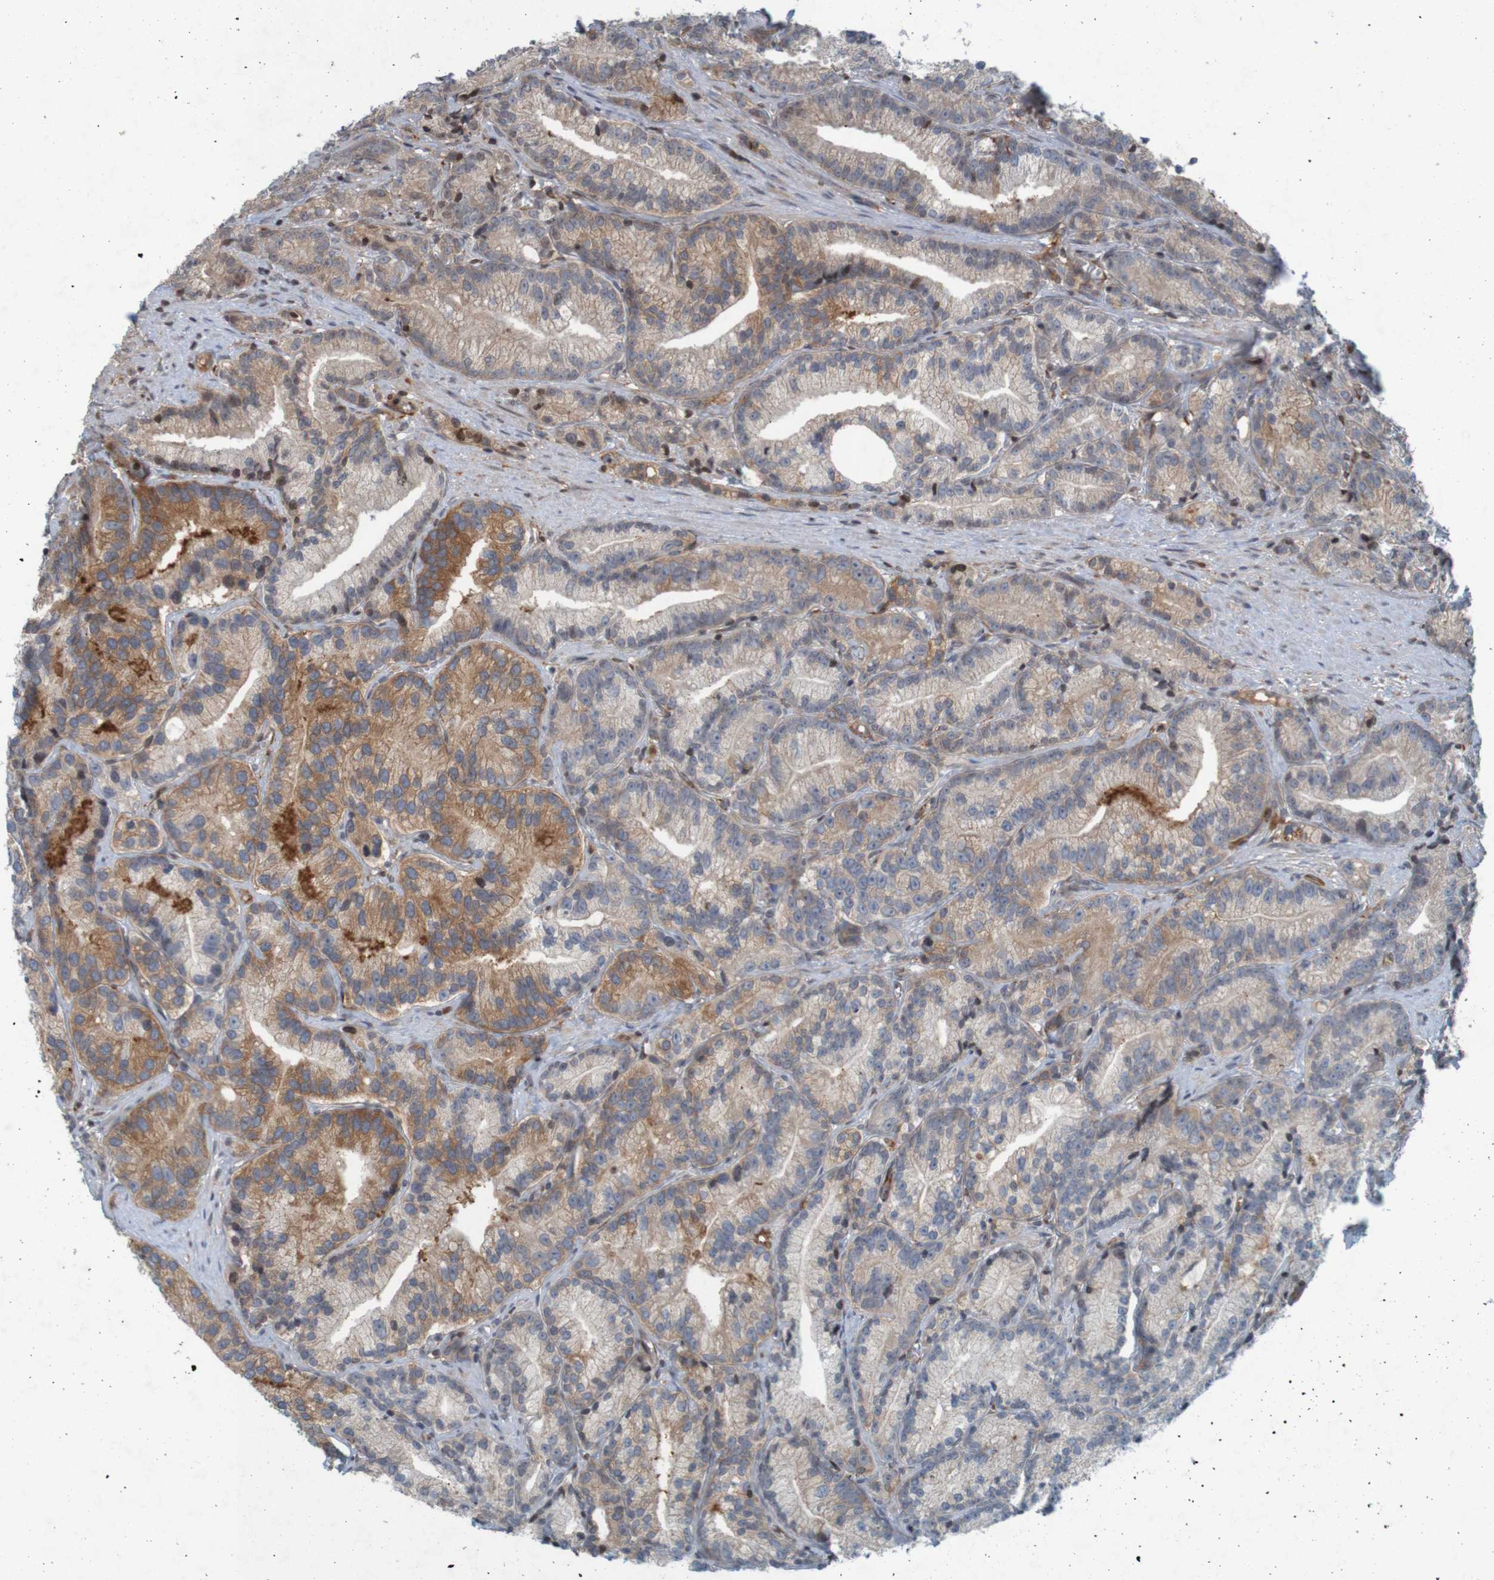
{"staining": {"intensity": "moderate", "quantity": "25%-75%", "location": "cytoplasmic/membranous"}, "tissue": "prostate cancer", "cell_type": "Tumor cells", "image_type": "cancer", "snomed": [{"axis": "morphology", "description": "Adenocarcinoma, Low grade"}, {"axis": "topography", "description": "Prostate"}], "caption": "Prostate cancer (low-grade adenocarcinoma) stained with DAB IHC demonstrates medium levels of moderate cytoplasmic/membranous positivity in approximately 25%-75% of tumor cells.", "gene": "GUCY1A1", "patient": {"sex": "male", "age": 89}}